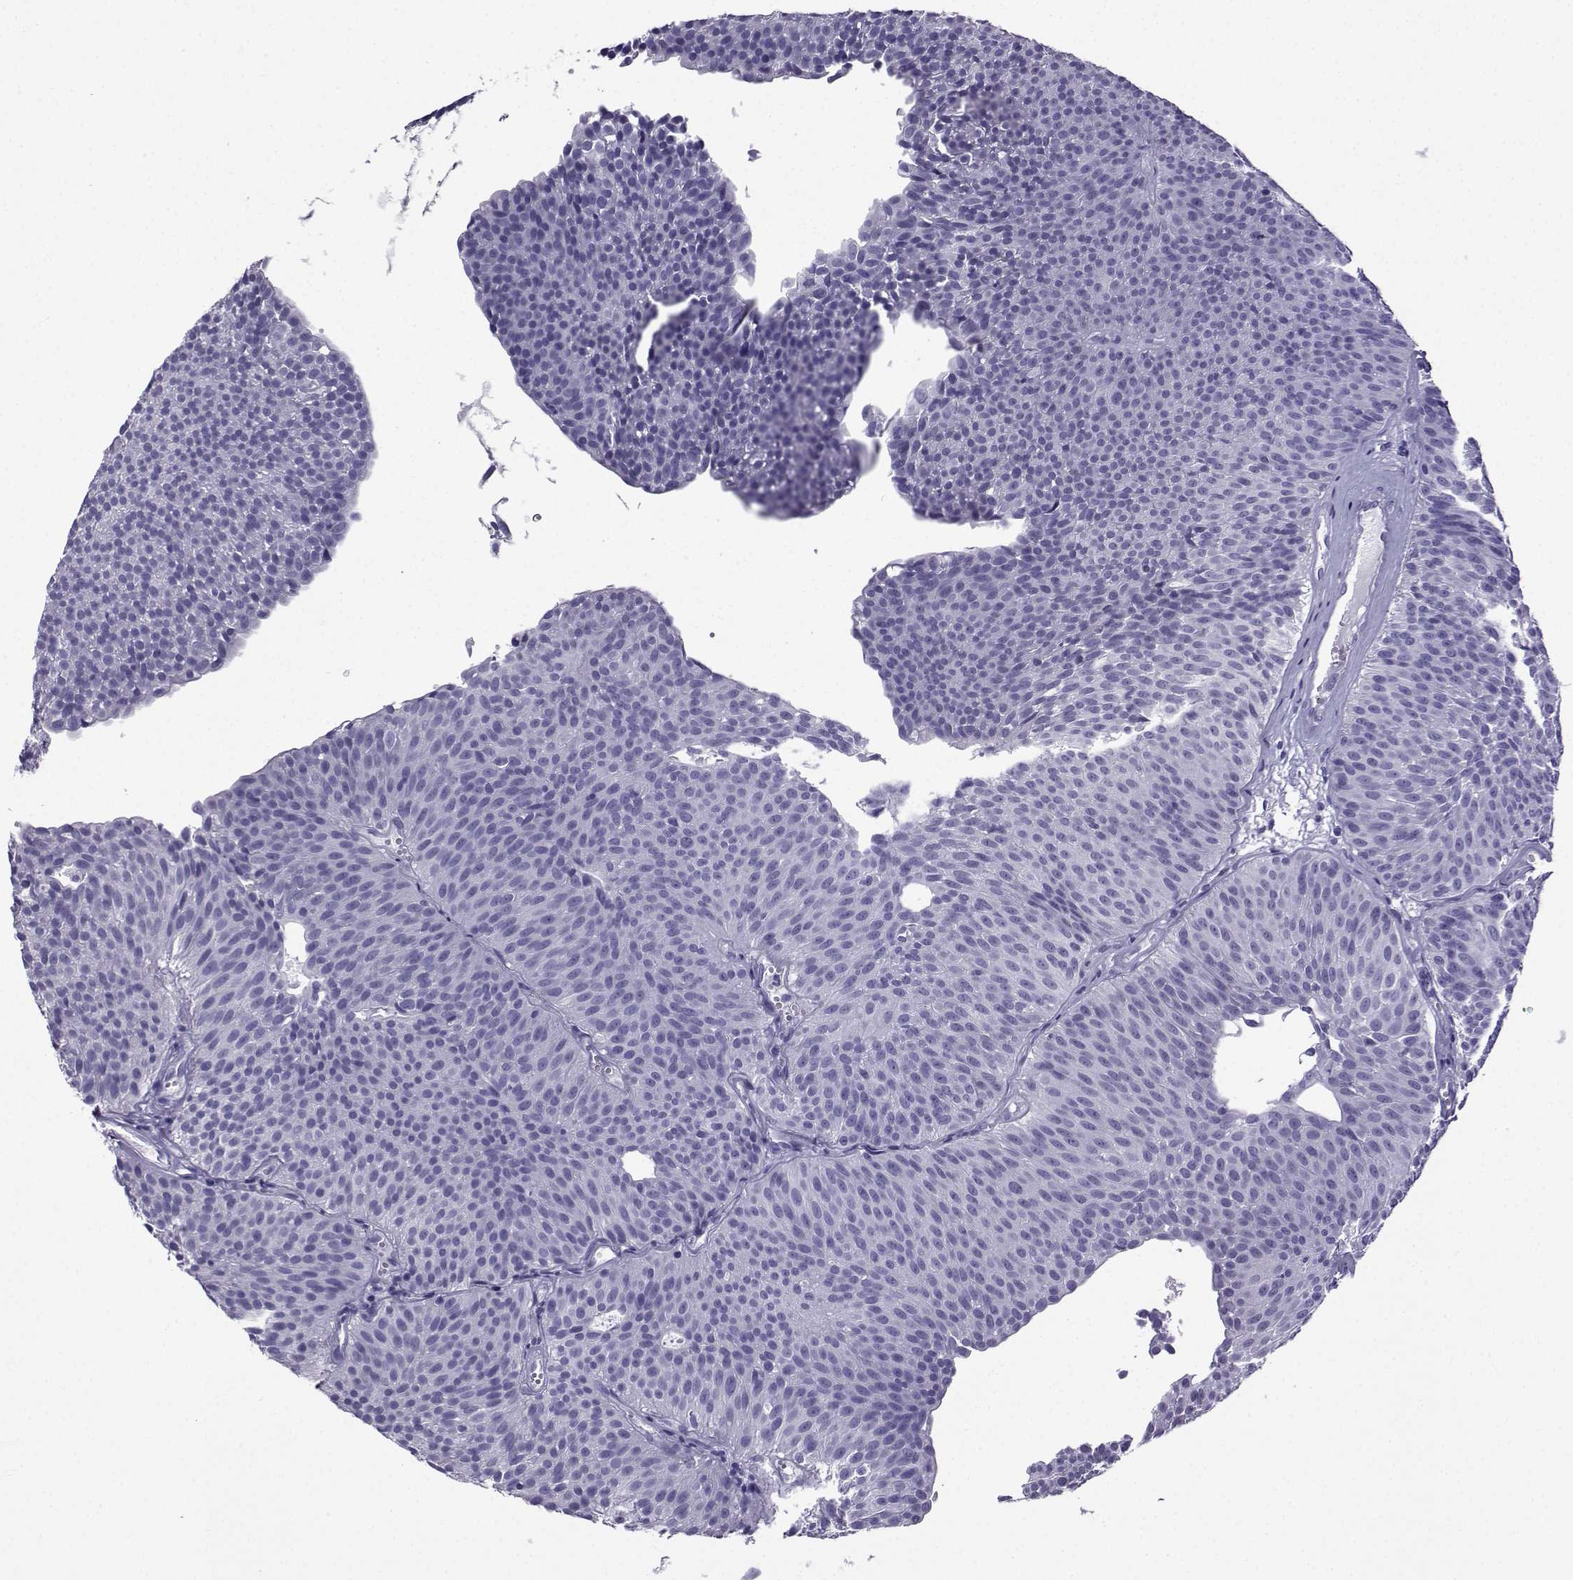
{"staining": {"intensity": "negative", "quantity": "none", "location": "none"}, "tissue": "urothelial cancer", "cell_type": "Tumor cells", "image_type": "cancer", "snomed": [{"axis": "morphology", "description": "Urothelial carcinoma, Low grade"}, {"axis": "topography", "description": "Urinary bladder"}], "caption": "Tumor cells are negative for brown protein staining in urothelial carcinoma (low-grade).", "gene": "CRYBB1", "patient": {"sex": "male", "age": 63}}